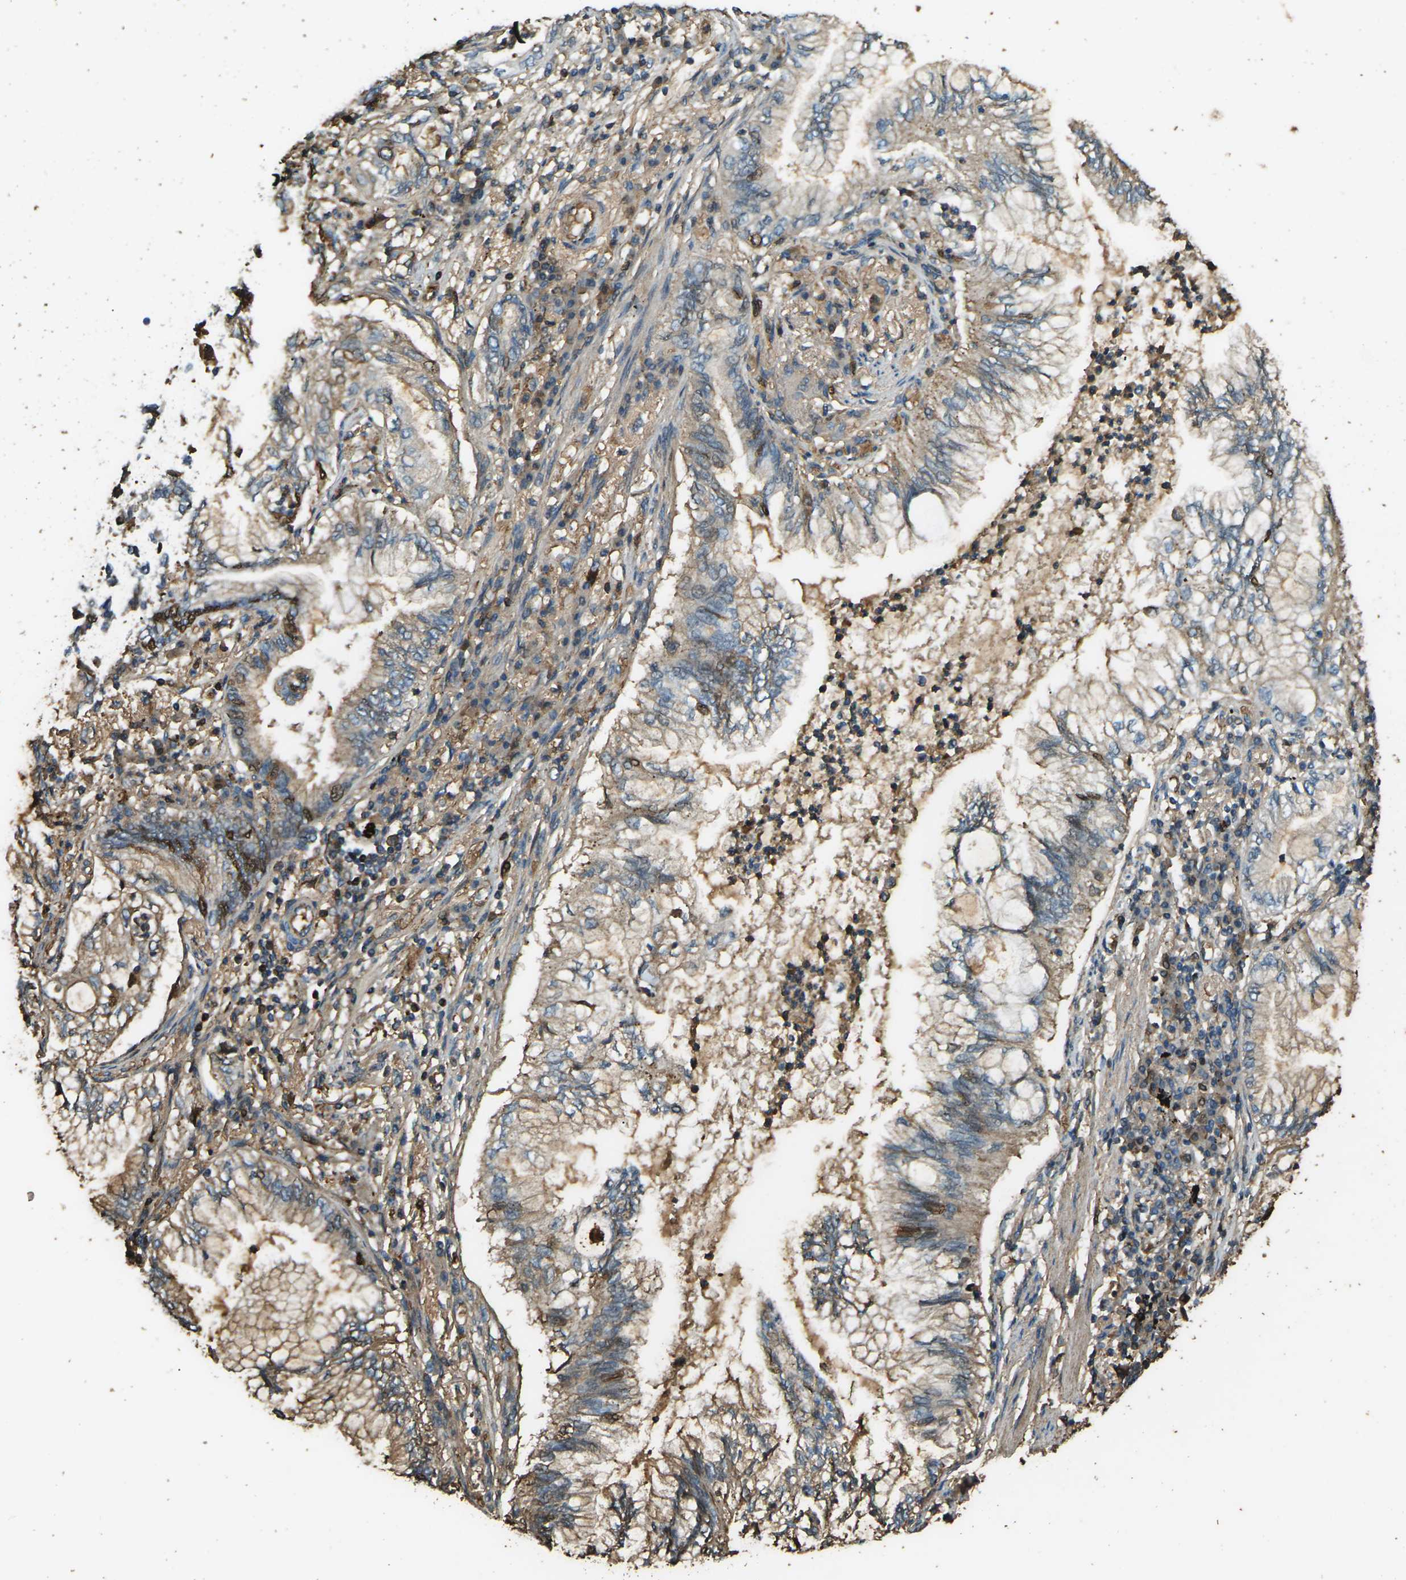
{"staining": {"intensity": "moderate", "quantity": "25%-75%", "location": "cytoplasmic/membranous,nuclear"}, "tissue": "lung cancer", "cell_type": "Tumor cells", "image_type": "cancer", "snomed": [{"axis": "morphology", "description": "Normal tissue, NOS"}, {"axis": "morphology", "description": "Adenocarcinoma, NOS"}, {"axis": "topography", "description": "Bronchus"}, {"axis": "topography", "description": "Lung"}], "caption": "Immunohistochemical staining of human adenocarcinoma (lung) exhibits medium levels of moderate cytoplasmic/membranous and nuclear staining in about 25%-75% of tumor cells.", "gene": "CYP1B1", "patient": {"sex": "female", "age": 70}}